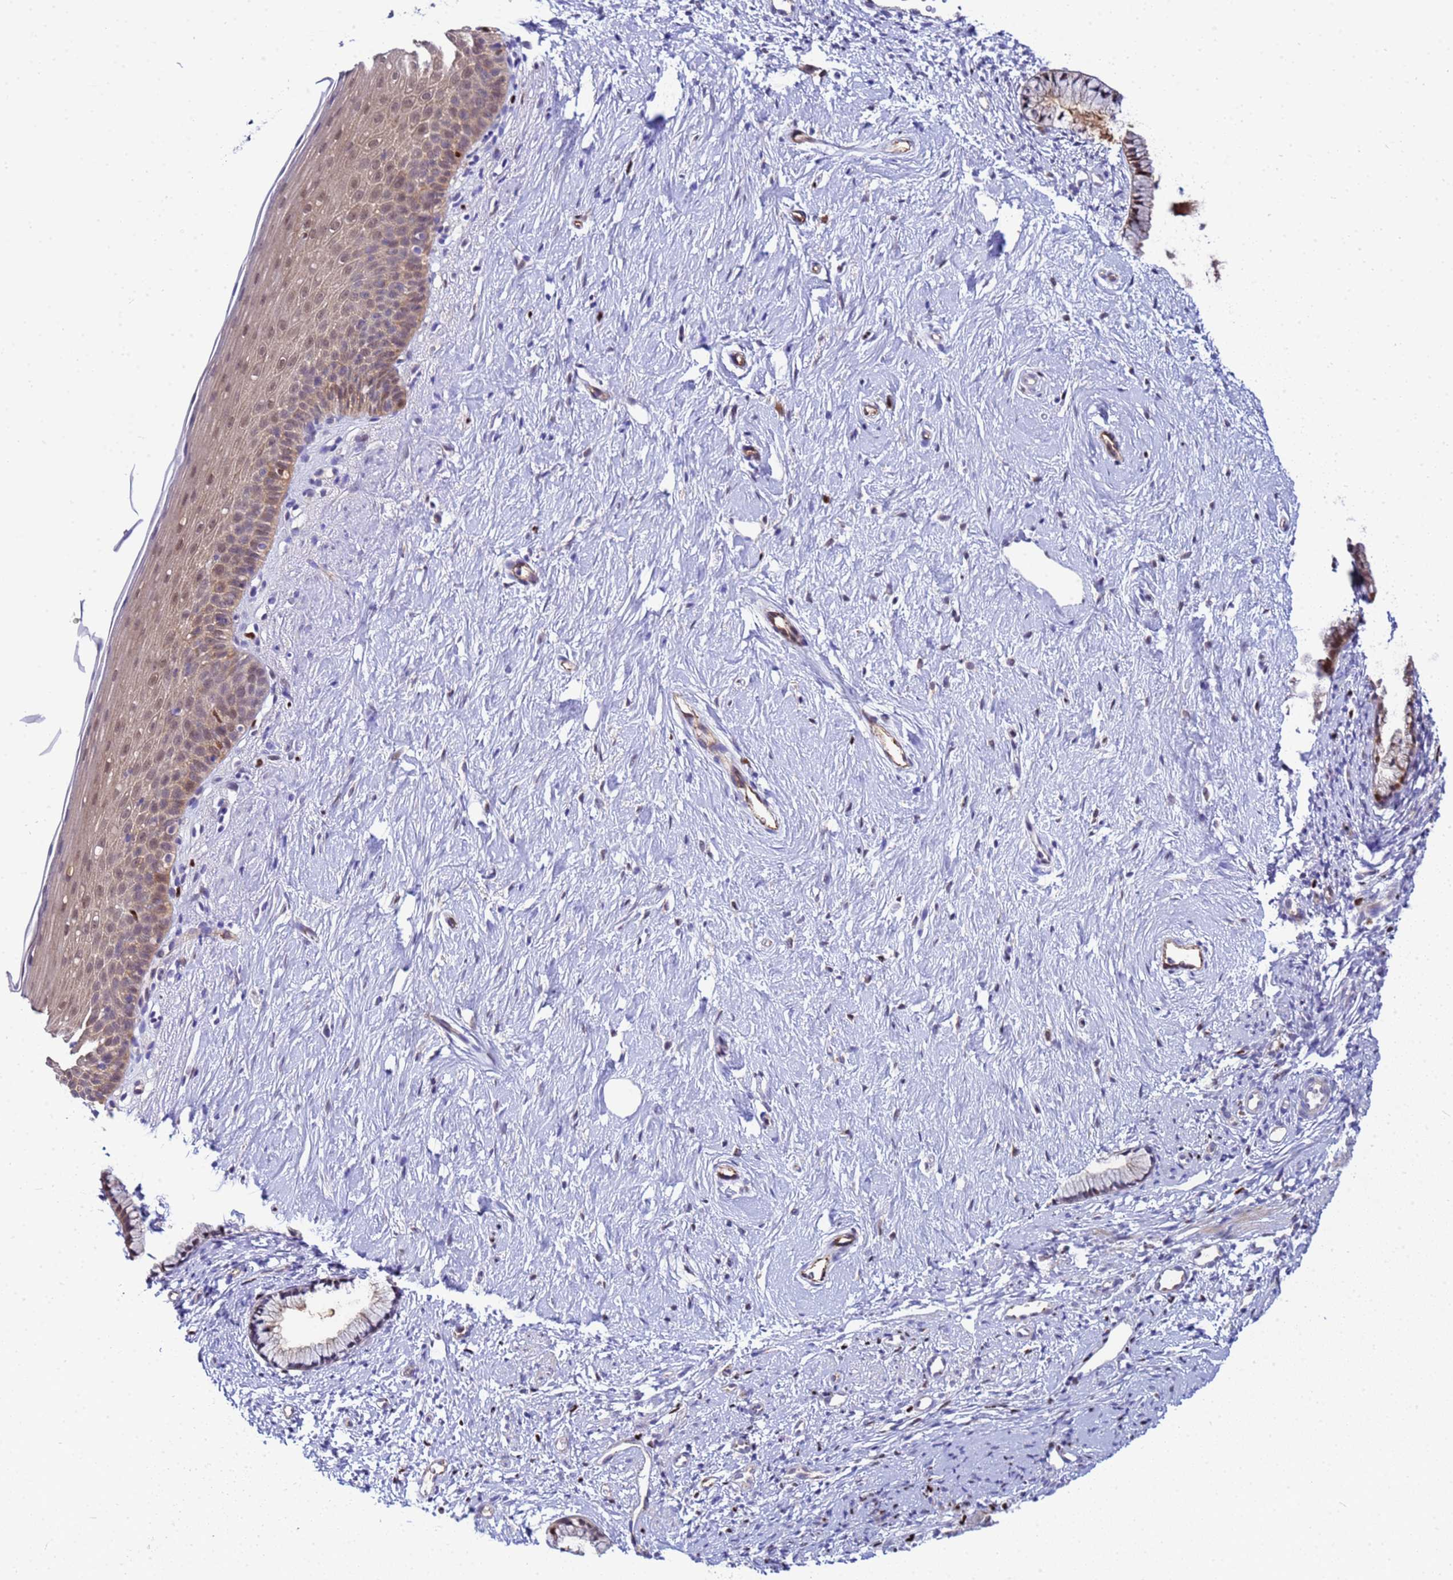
{"staining": {"intensity": "weak", "quantity": "25%-75%", "location": "cytoplasmic/membranous,nuclear"}, "tissue": "cervix", "cell_type": "Glandular cells", "image_type": "normal", "snomed": [{"axis": "morphology", "description": "Normal tissue, NOS"}, {"axis": "topography", "description": "Cervix"}], "caption": "IHC of normal human cervix shows low levels of weak cytoplasmic/membranous,nuclear positivity in approximately 25%-75% of glandular cells.", "gene": "SLC25A37", "patient": {"sex": "female", "age": 57}}